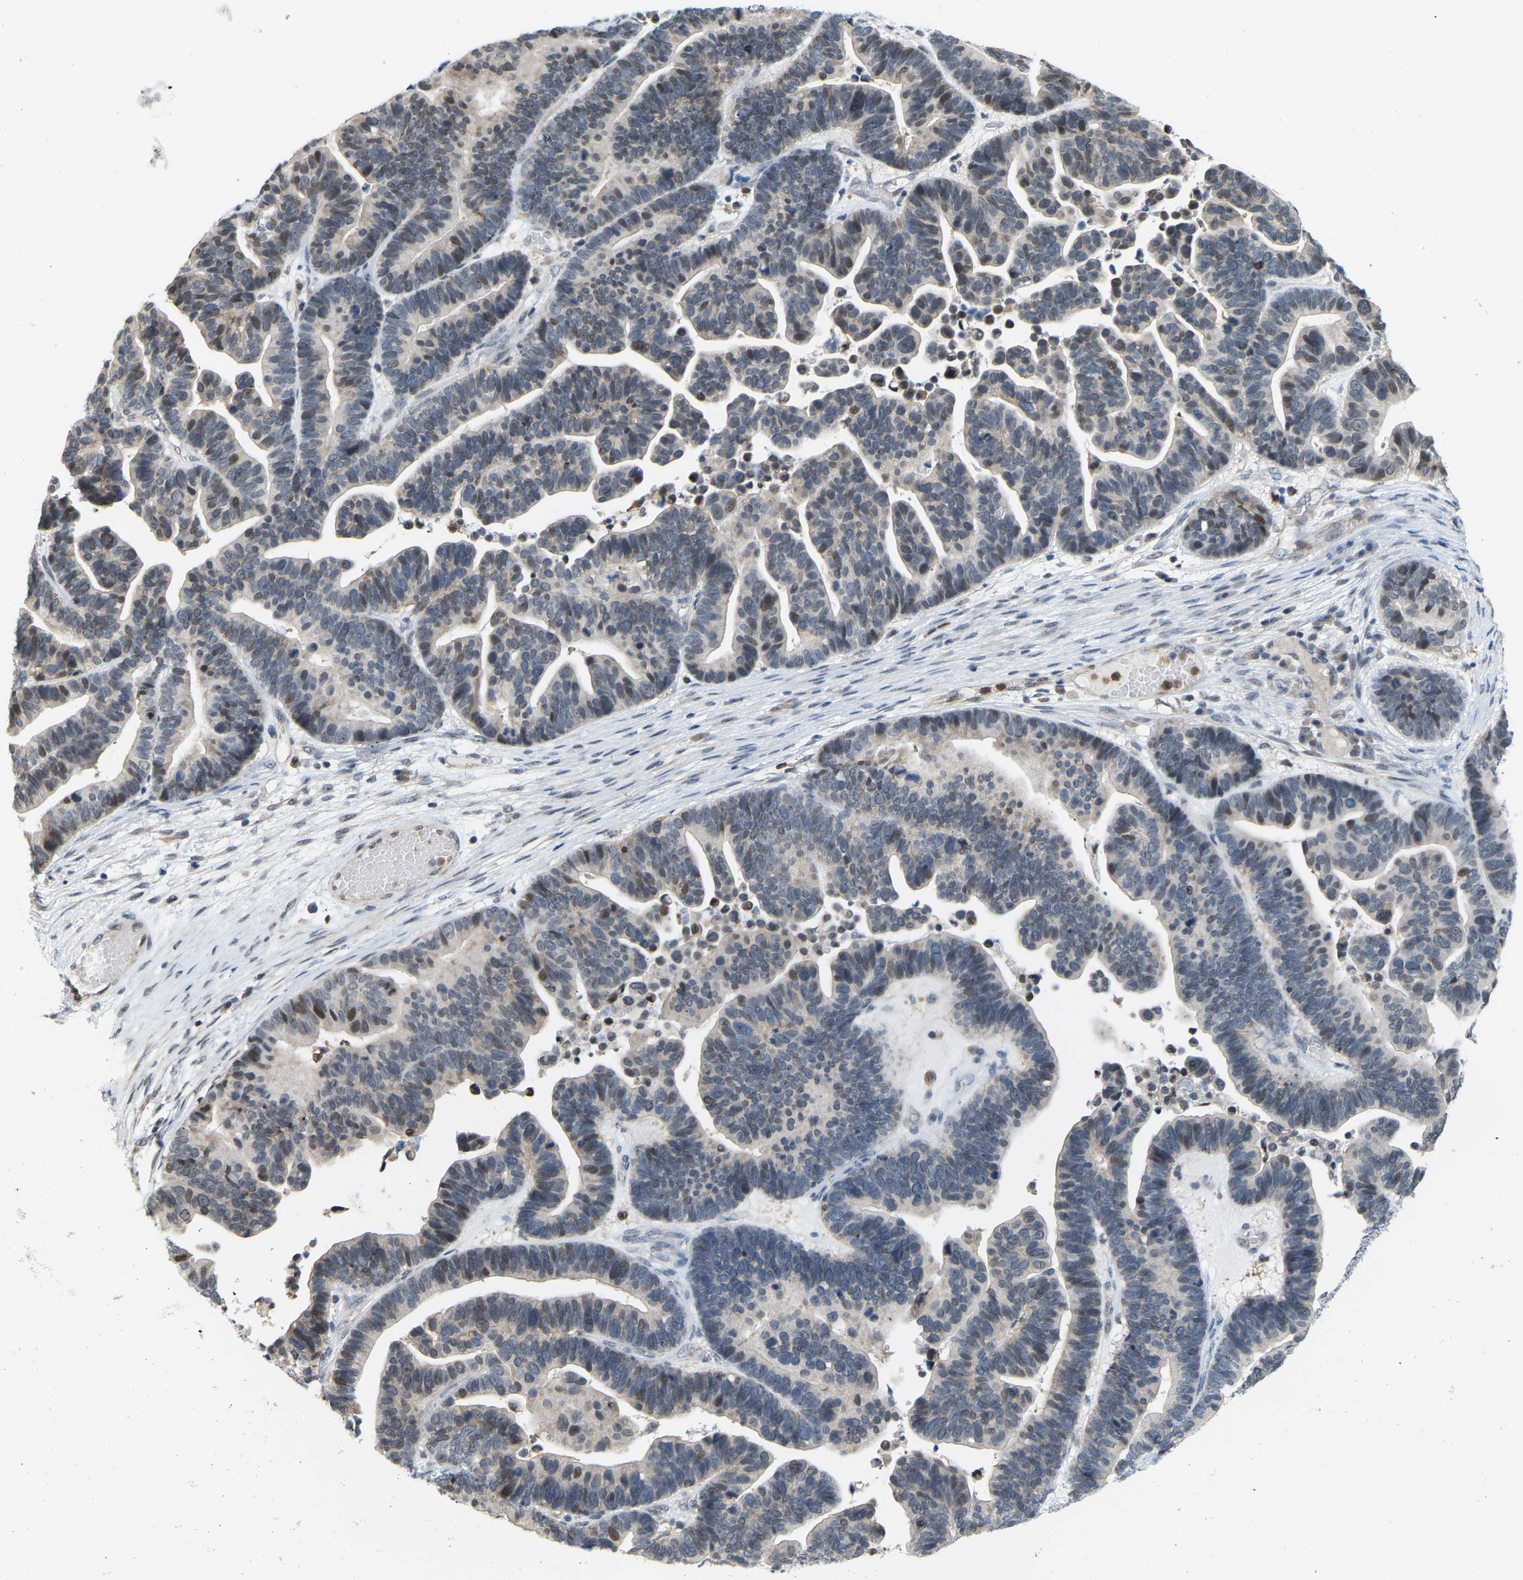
{"staining": {"intensity": "weak", "quantity": "<25%", "location": "nuclear"}, "tissue": "ovarian cancer", "cell_type": "Tumor cells", "image_type": "cancer", "snomed": [{"axis": "morphology", "description": "Cystadenocarcinoma, serous, NOS"}, {"axis": "topography", "description": "Ovary"}], "caption": "Immunohistochemical staining of ovarian cancer (serous cystadenocarcinoma) reveals no significant staining in tumor cells.", "gene": "CROT", "patient": {"sex": "female", "age": 56}}